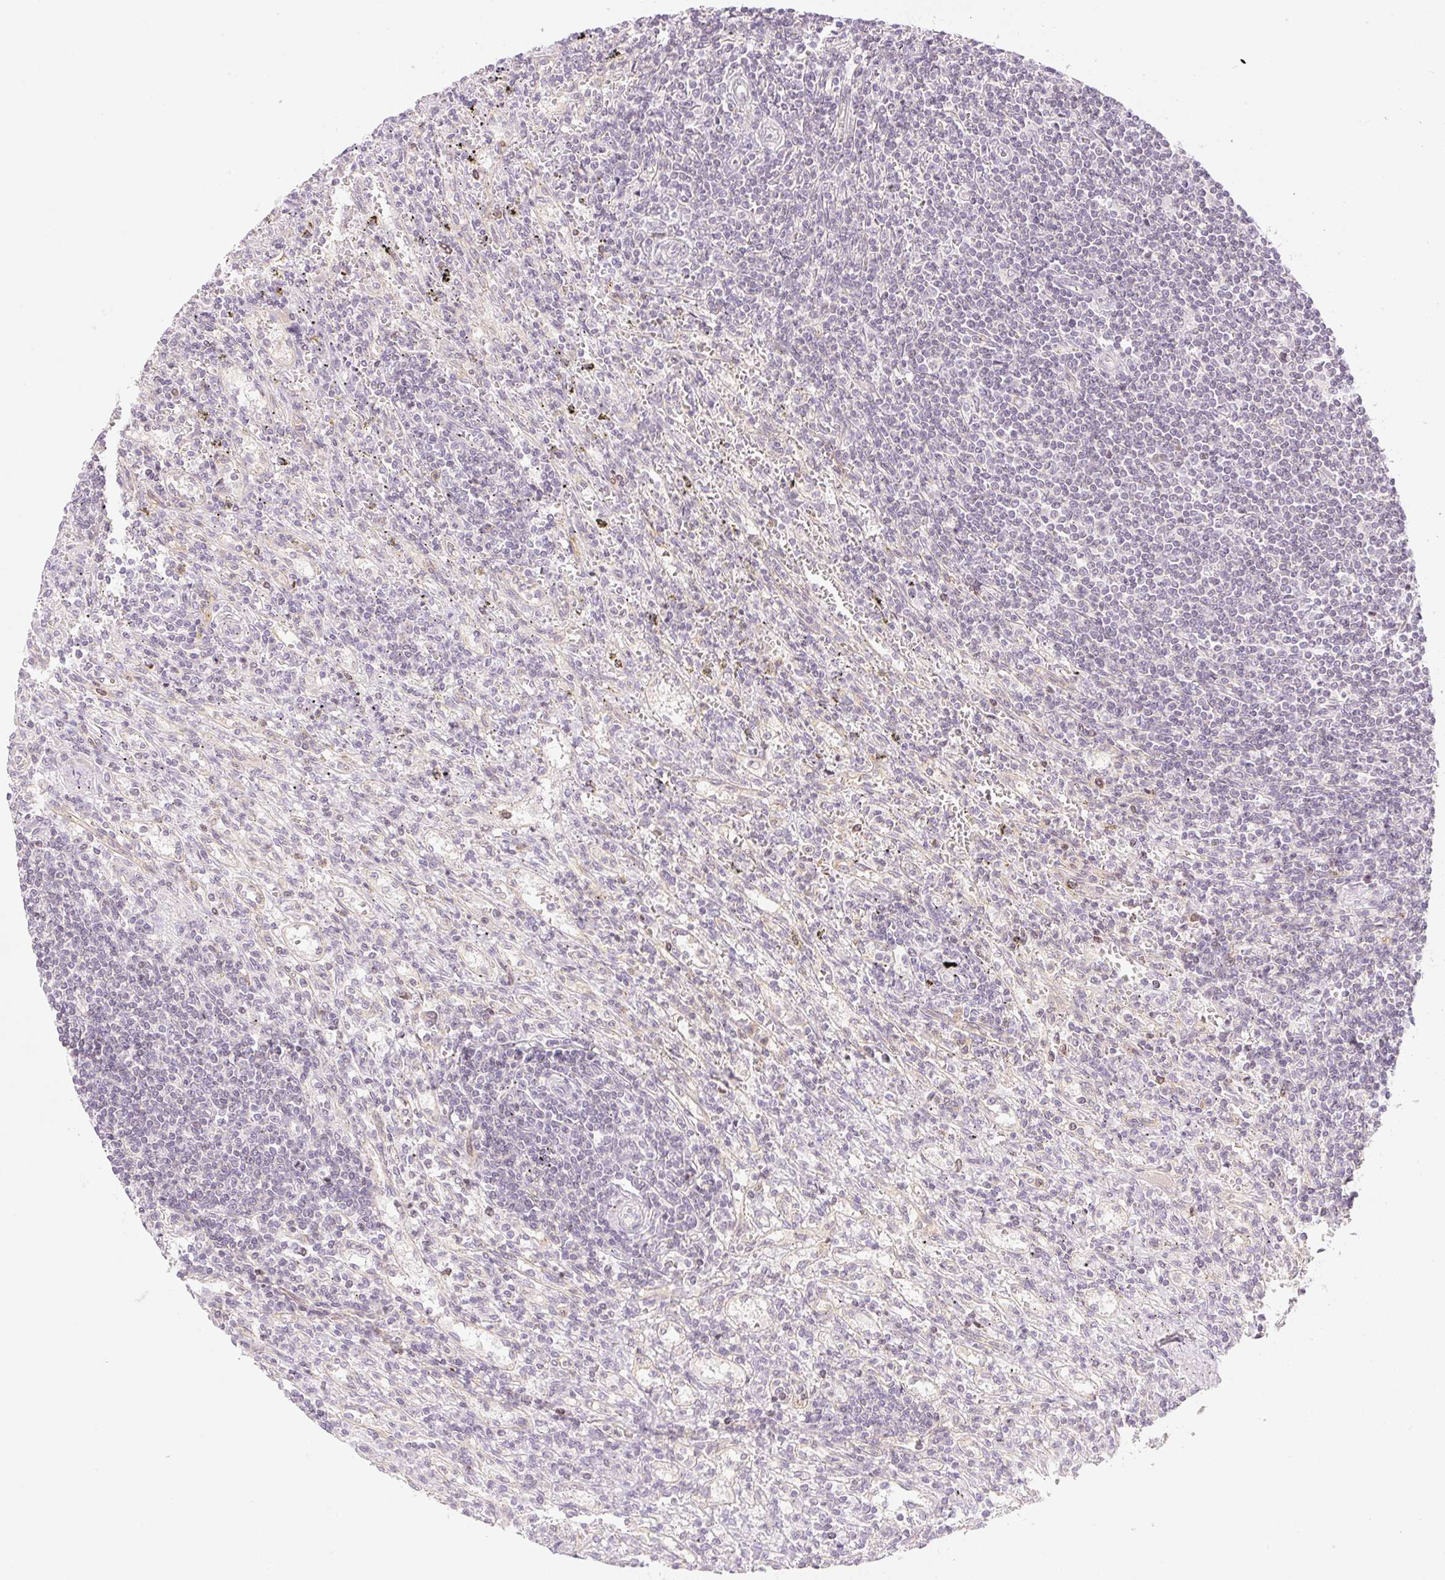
{"staining": {"intensity": "negative", "quantity": "none", "location": "none"}, "tissue": "lymphoma", "cell_type": "Tumor cells", "image_type": "cancer", "snomed": [{"axis": "morphology", "description": "Malignant lymphoma, non-Hodgkin's type, Low grade"}, {"axis": "topography", "description": "Spleen"}], "caption": "High magnification brightfield microscopy of low-grade malignant lymphoma, non-Hodgkin's type stained with DAB (brown) and counterstained with hematoxylin (blue): tumor cells show no significant expression.", "gene": "CASKIN1", "patient": {"sex": "male", "age": 76}}